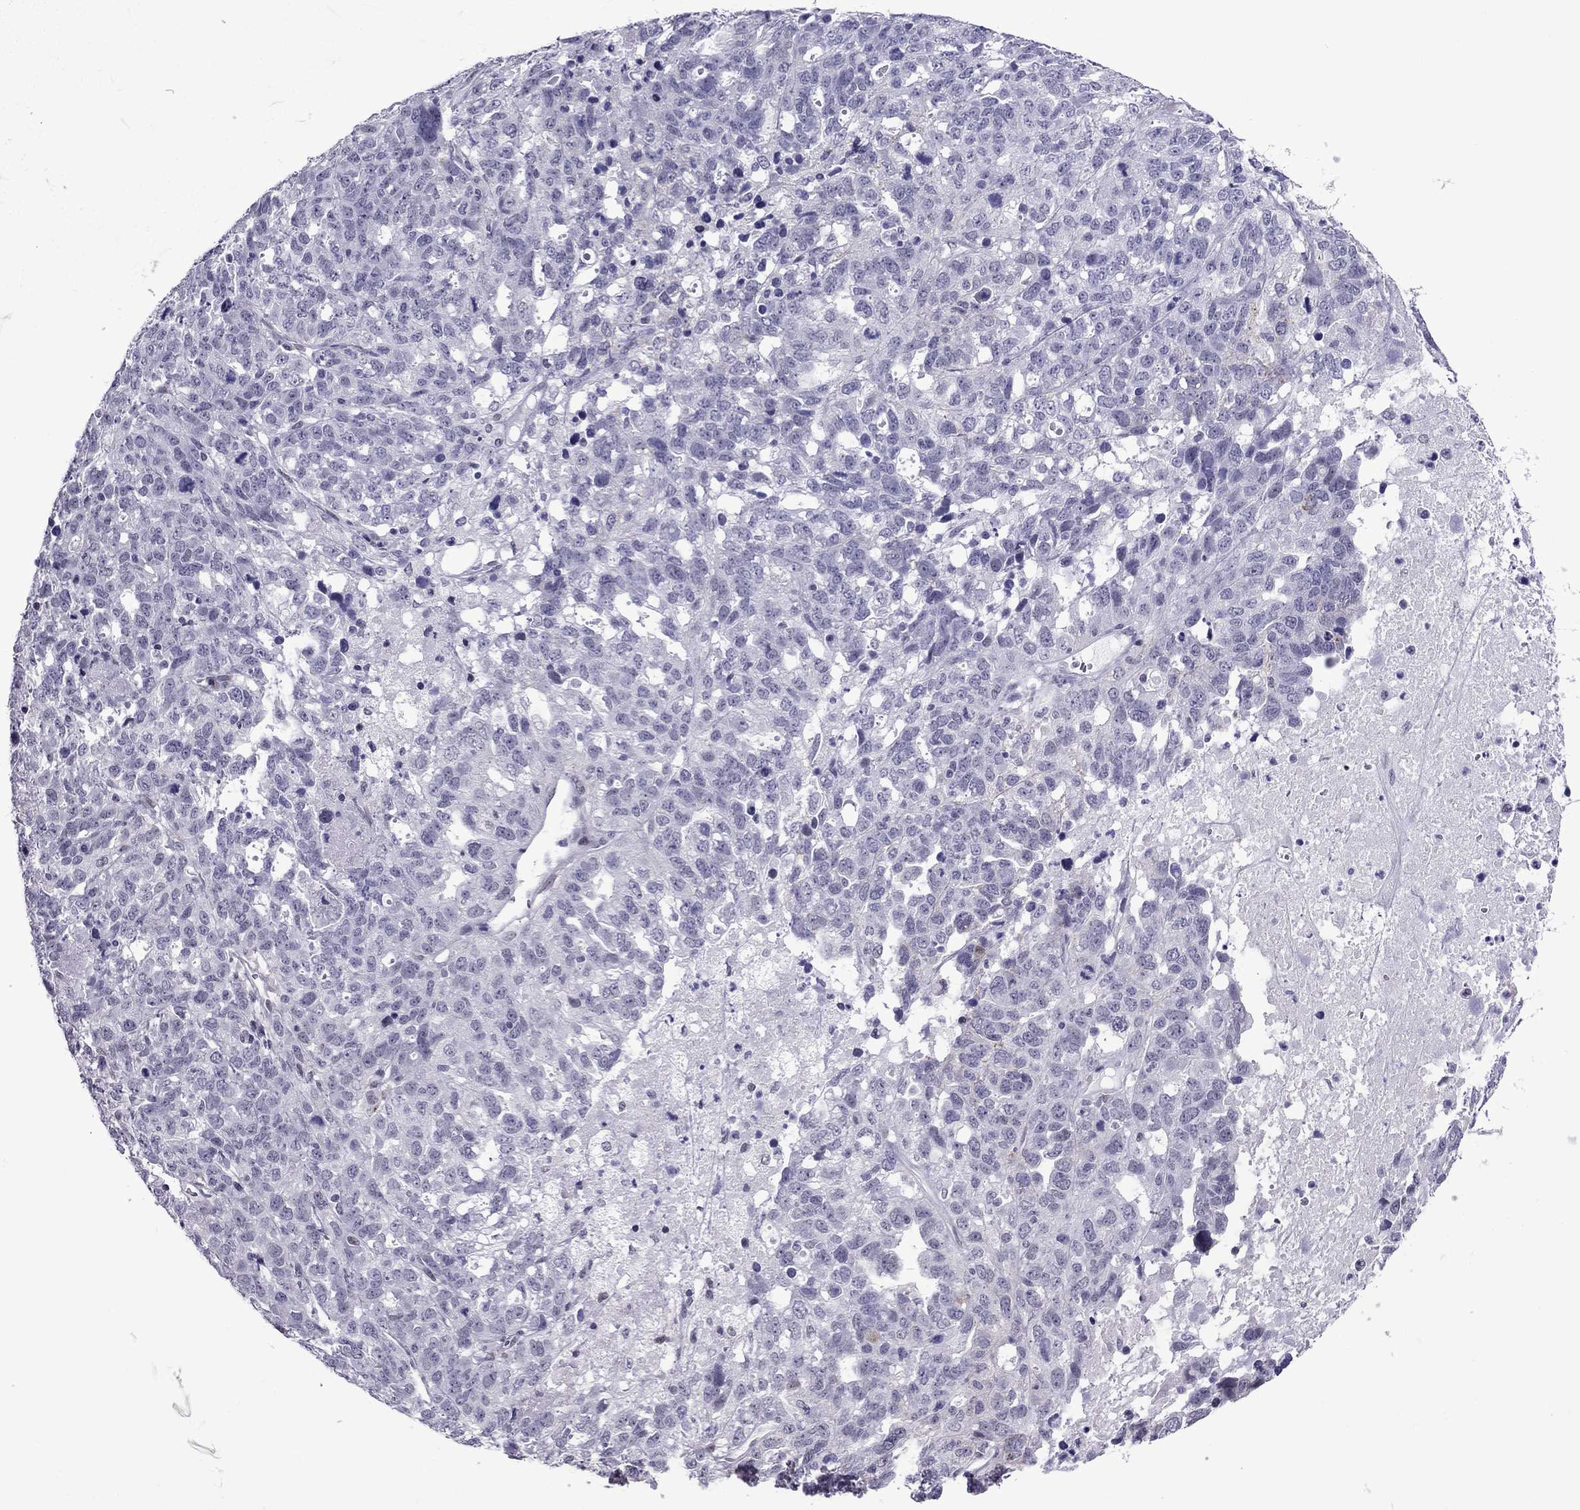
{"staining": {"intensity": "negative", "quantity": "none", "location": "none"}, "tissue": "ovarian cancer", "cell_type": "Tumor cells", "image_type": "cancer", "snomed": [{"axis": "morphology", "description": "Cystadenocarcinoma, serous, NOS"}, {"axis": "topography", "description": "Ovary"}], "caption": "IHC micrograph of neoplastic tissue: serous cystadenocarcinoma (ovarian) stained with DAB (3,3'-diaminobenzidine) shows no significant protein expression in tumor cells.", "gene": "ZNF646", "patient": {"sex": "female", "age": 71}}